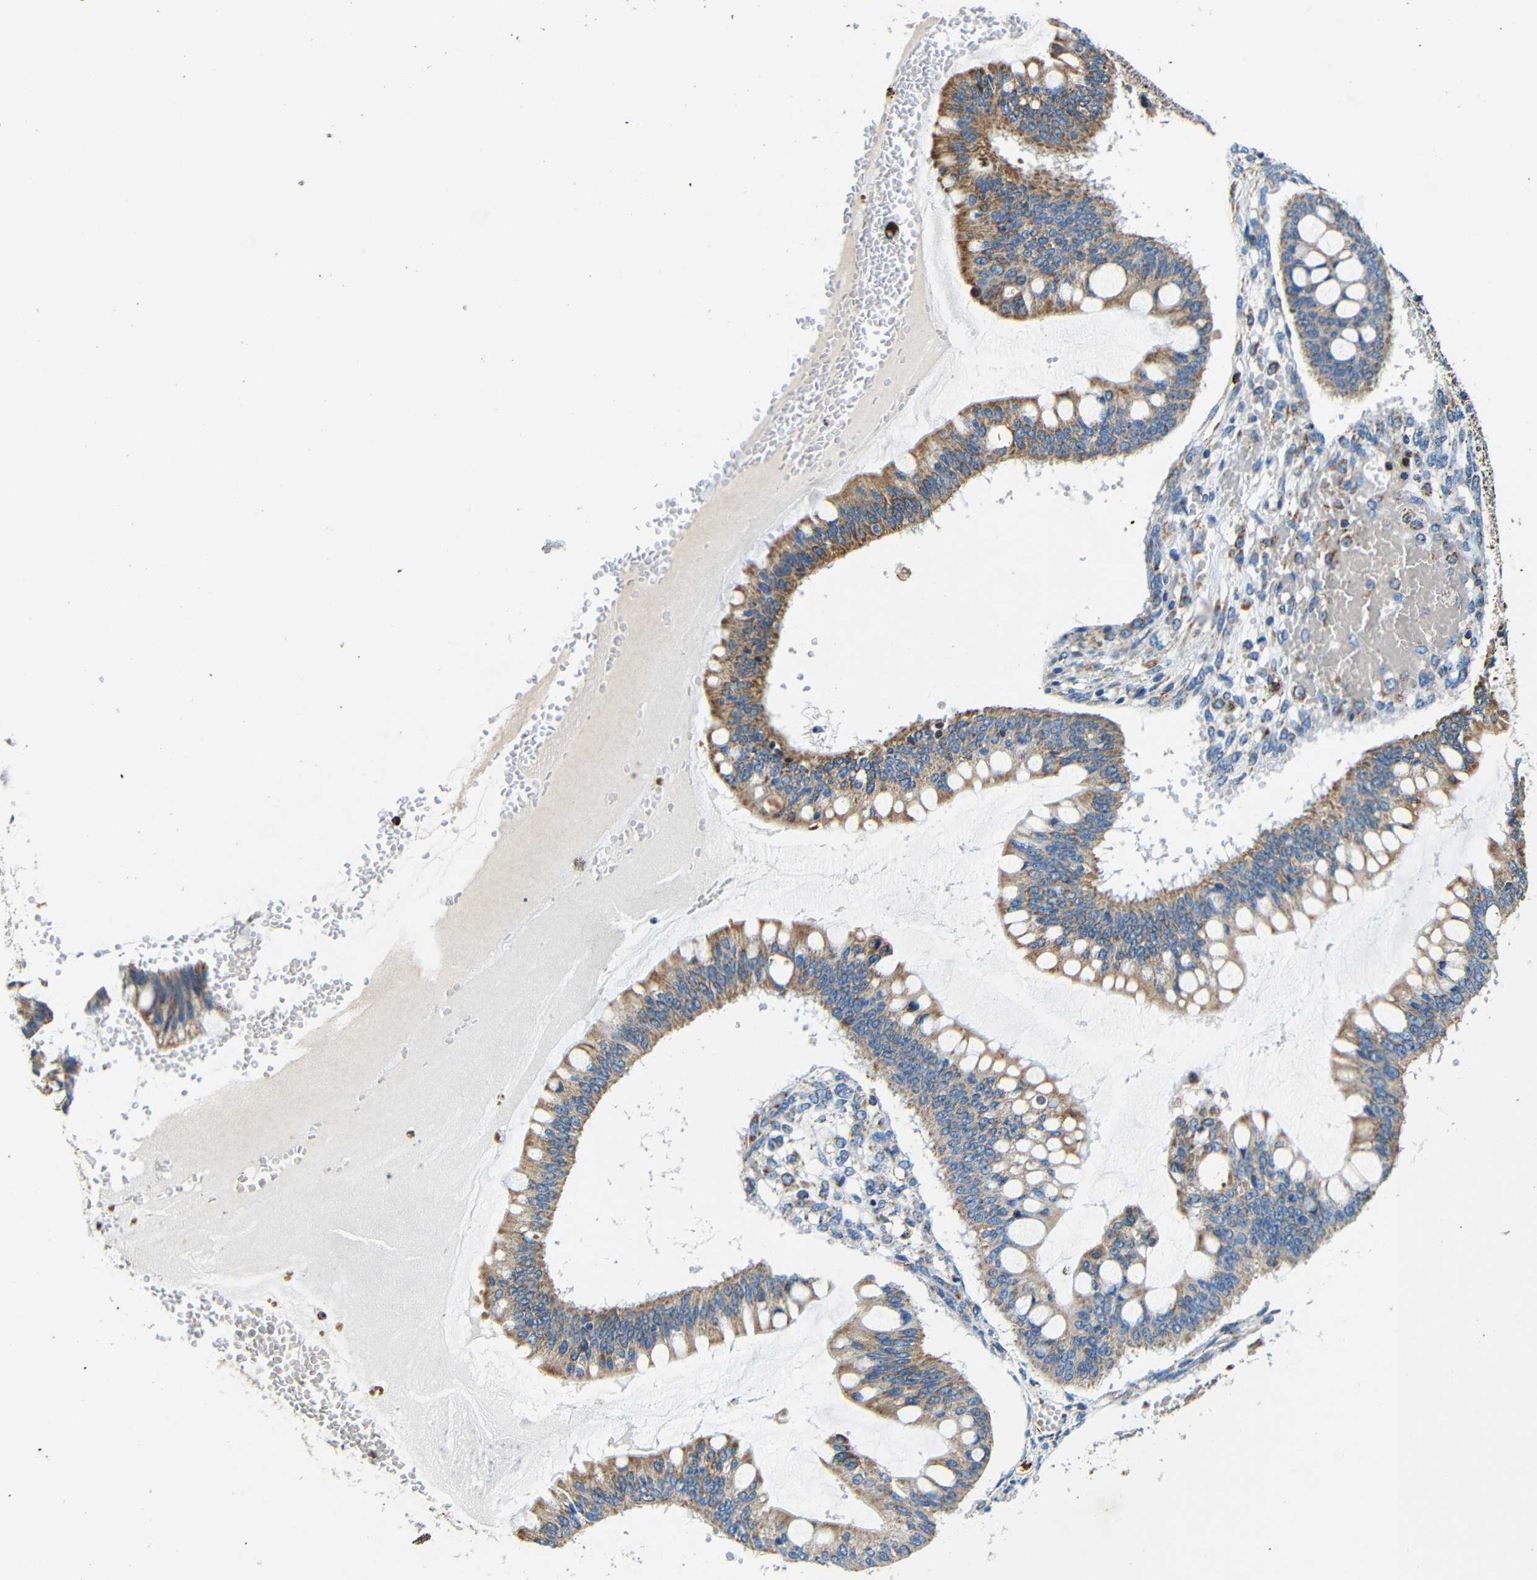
{"staining": {"intensity": "moderate", "quantity": ">75%", "location": "cytoplasmic/membranous"}, "tissue": "ovarian cancer", "cell_type": "Tumor cells", "image_type": "cancer", "snomed": [{"axis": "morphology", "description": "Cystadenocarcinoma, mucinous, NOS"}, {"axis": "topography", "description": "Ovary"}], "caption": "DAB (3,3'-diaminobenzidine) immunohistochemical staining of human ovarian cancer (mucinous cystadenocarcinoma) demonstrates moderate cytoplasmic/membranous protein expression in approximately >75% of tumor cells.", "gene": "GALNT18", "patient": {"sex": "female", "age": 73}}